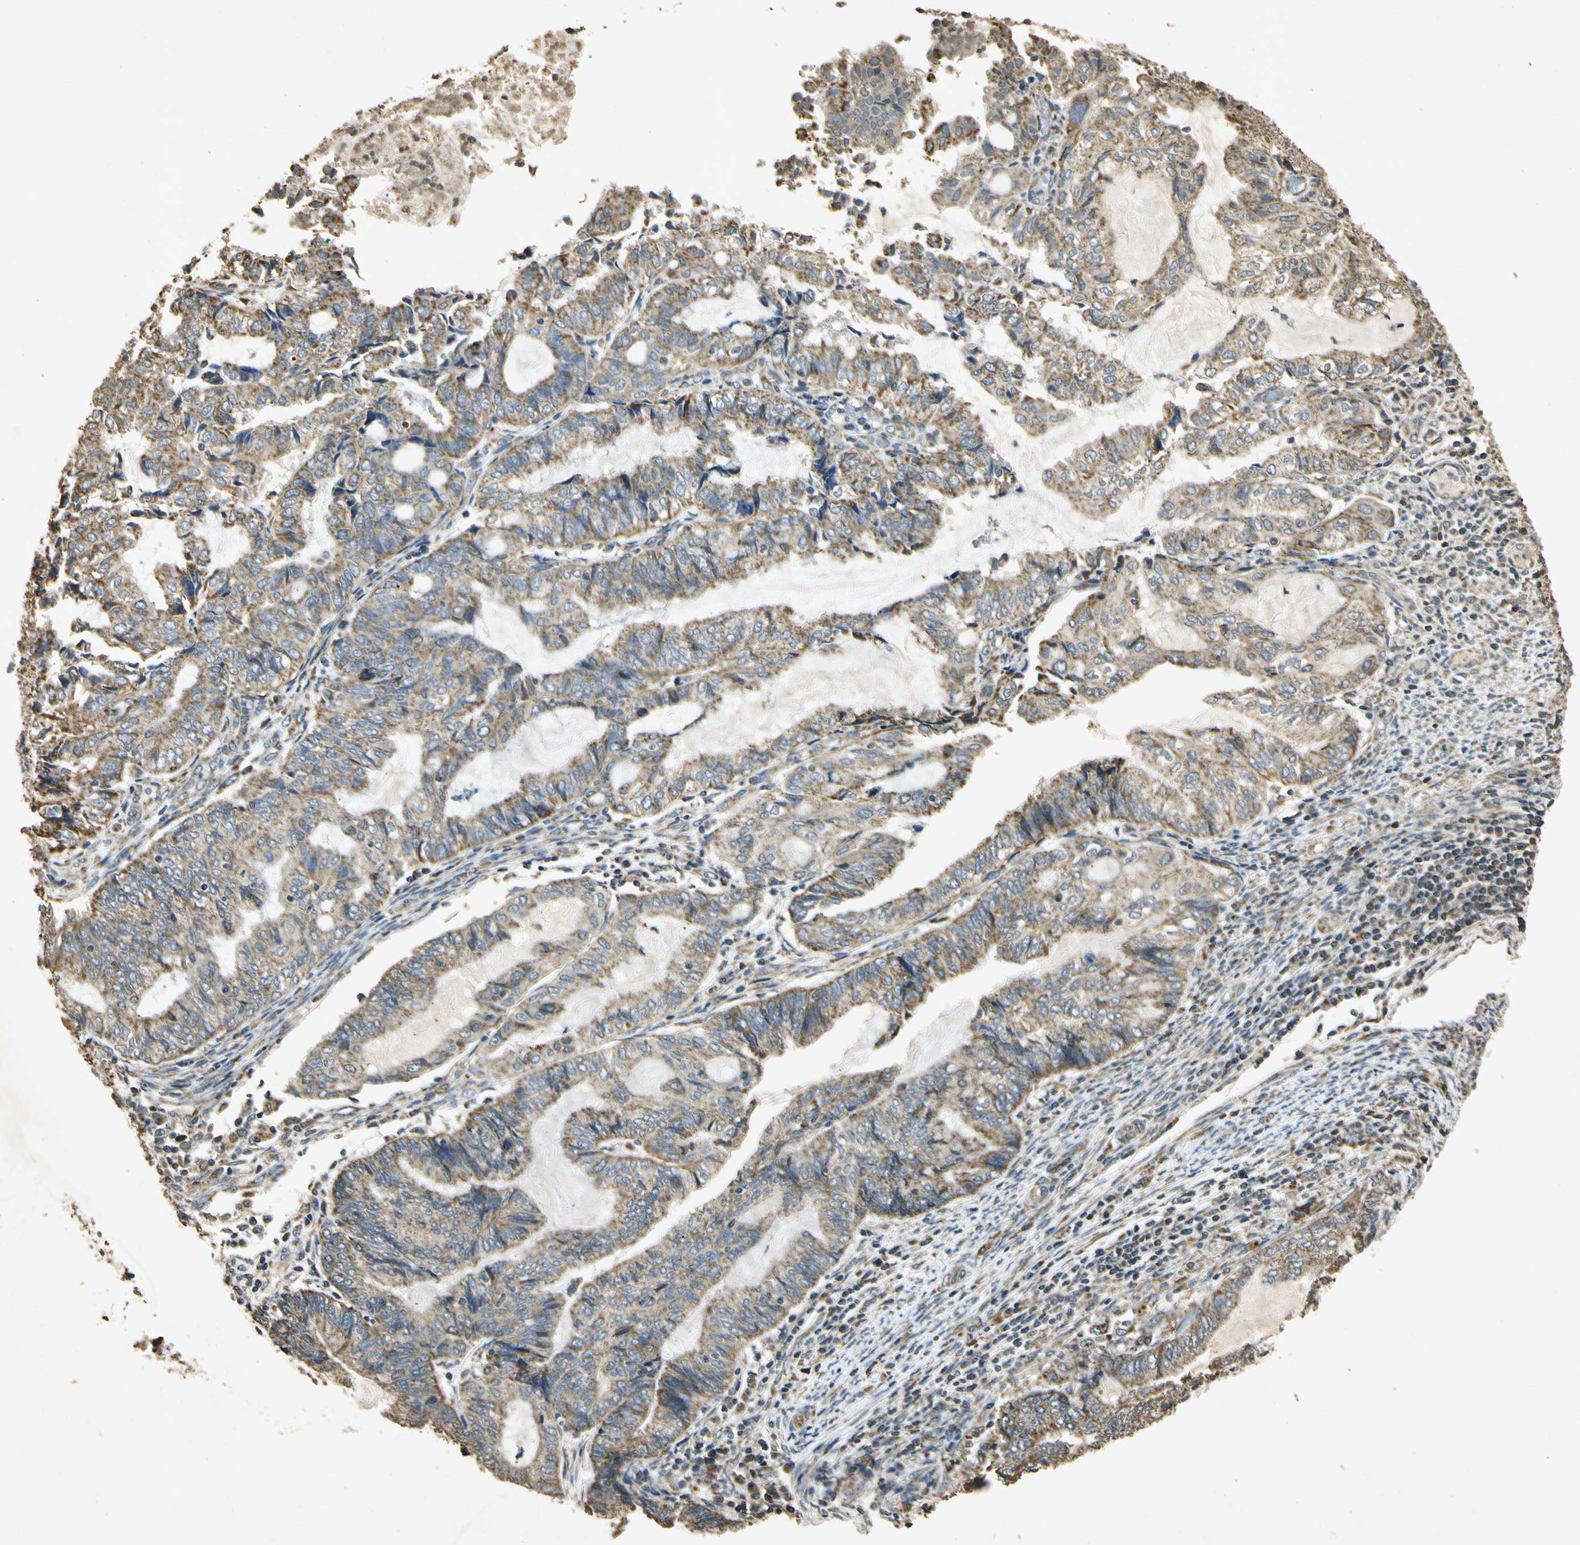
{"staining": {"intensity": "weak", "quantity": ">75%", "location": "cytoplasmic/membranous"}, "tissue": "endometrial cancer", "cell_type": "Tumor cells", "image_type": "cancer", "snomed": [{"axis": "morphology", "description": "Adenocarcinoma, NOS"}, {"axis": "topography", "description": "Uterus"}, {"axis": "topography", "description": "Endometrium"}], "caption": "A high-resolution image shows IHC staining of adenocarcinoma (endometrial), which demonstrates weak cytoplasmic/membranous expression in approximately >75% of tumor cells.", "gene": "PRDX3", "patient": {"sex": "female", "age": 70}}